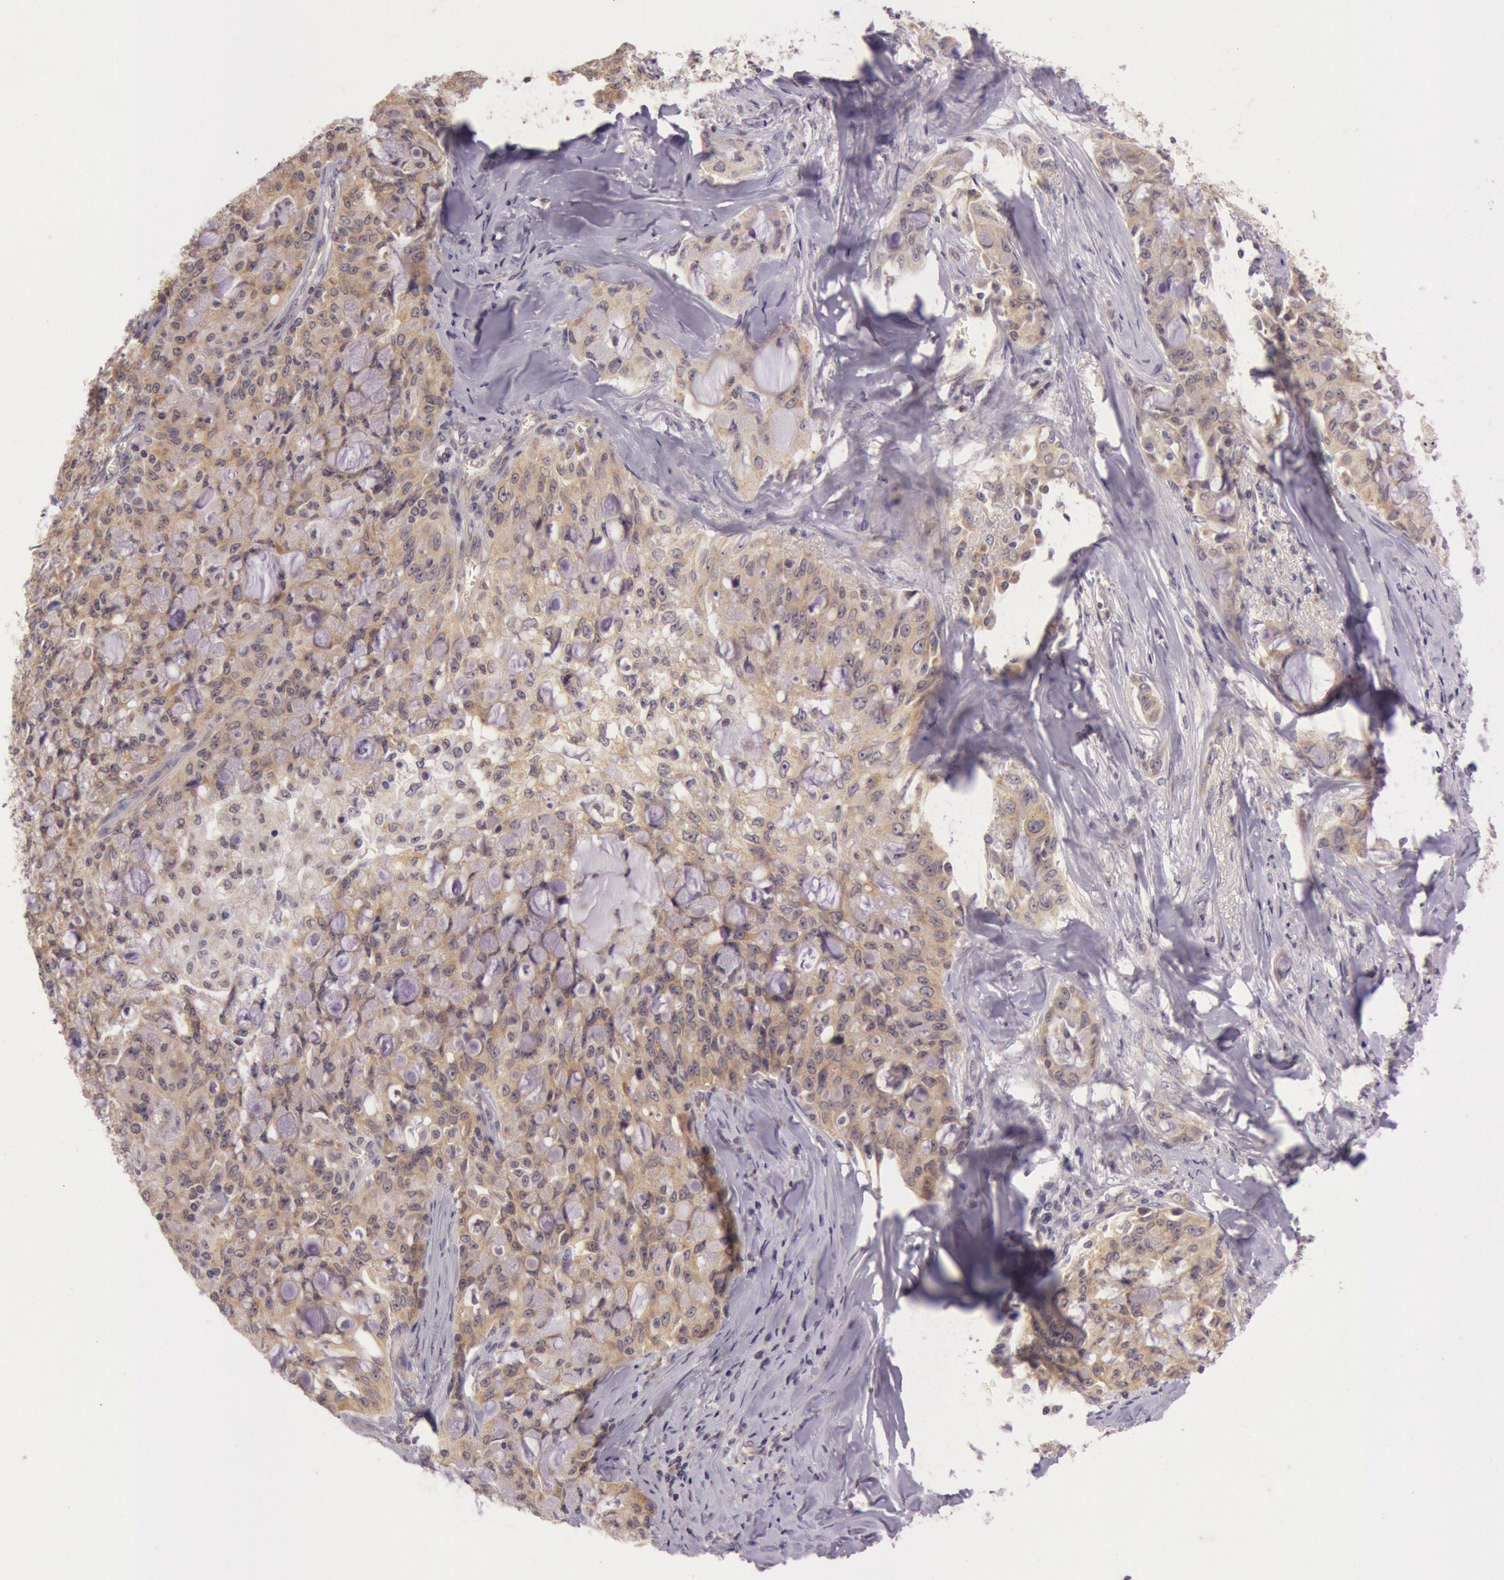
{"staining": {"intensity": "moderate", "quantity": ">75%", "location": "cytoplasmic/membranous"}, "tissue": "lung cancer", "cell_type": "Tumor cells", "image_type": "cancer", "snomed": [{"axis": "morphology", "description": "Adenocarcinoma, NOS"}, {"axis": "topography", "description": "Lung"}], "caption": "Immunohistochemical staining of human lung cancer (adenocarcinoma) exhibits medium levels of moderate cytoplasmic/membranous protein expression in about >75% of tumor cells.", "gene": "CDK16", "patient": {"sex": "female", "age": 44}}